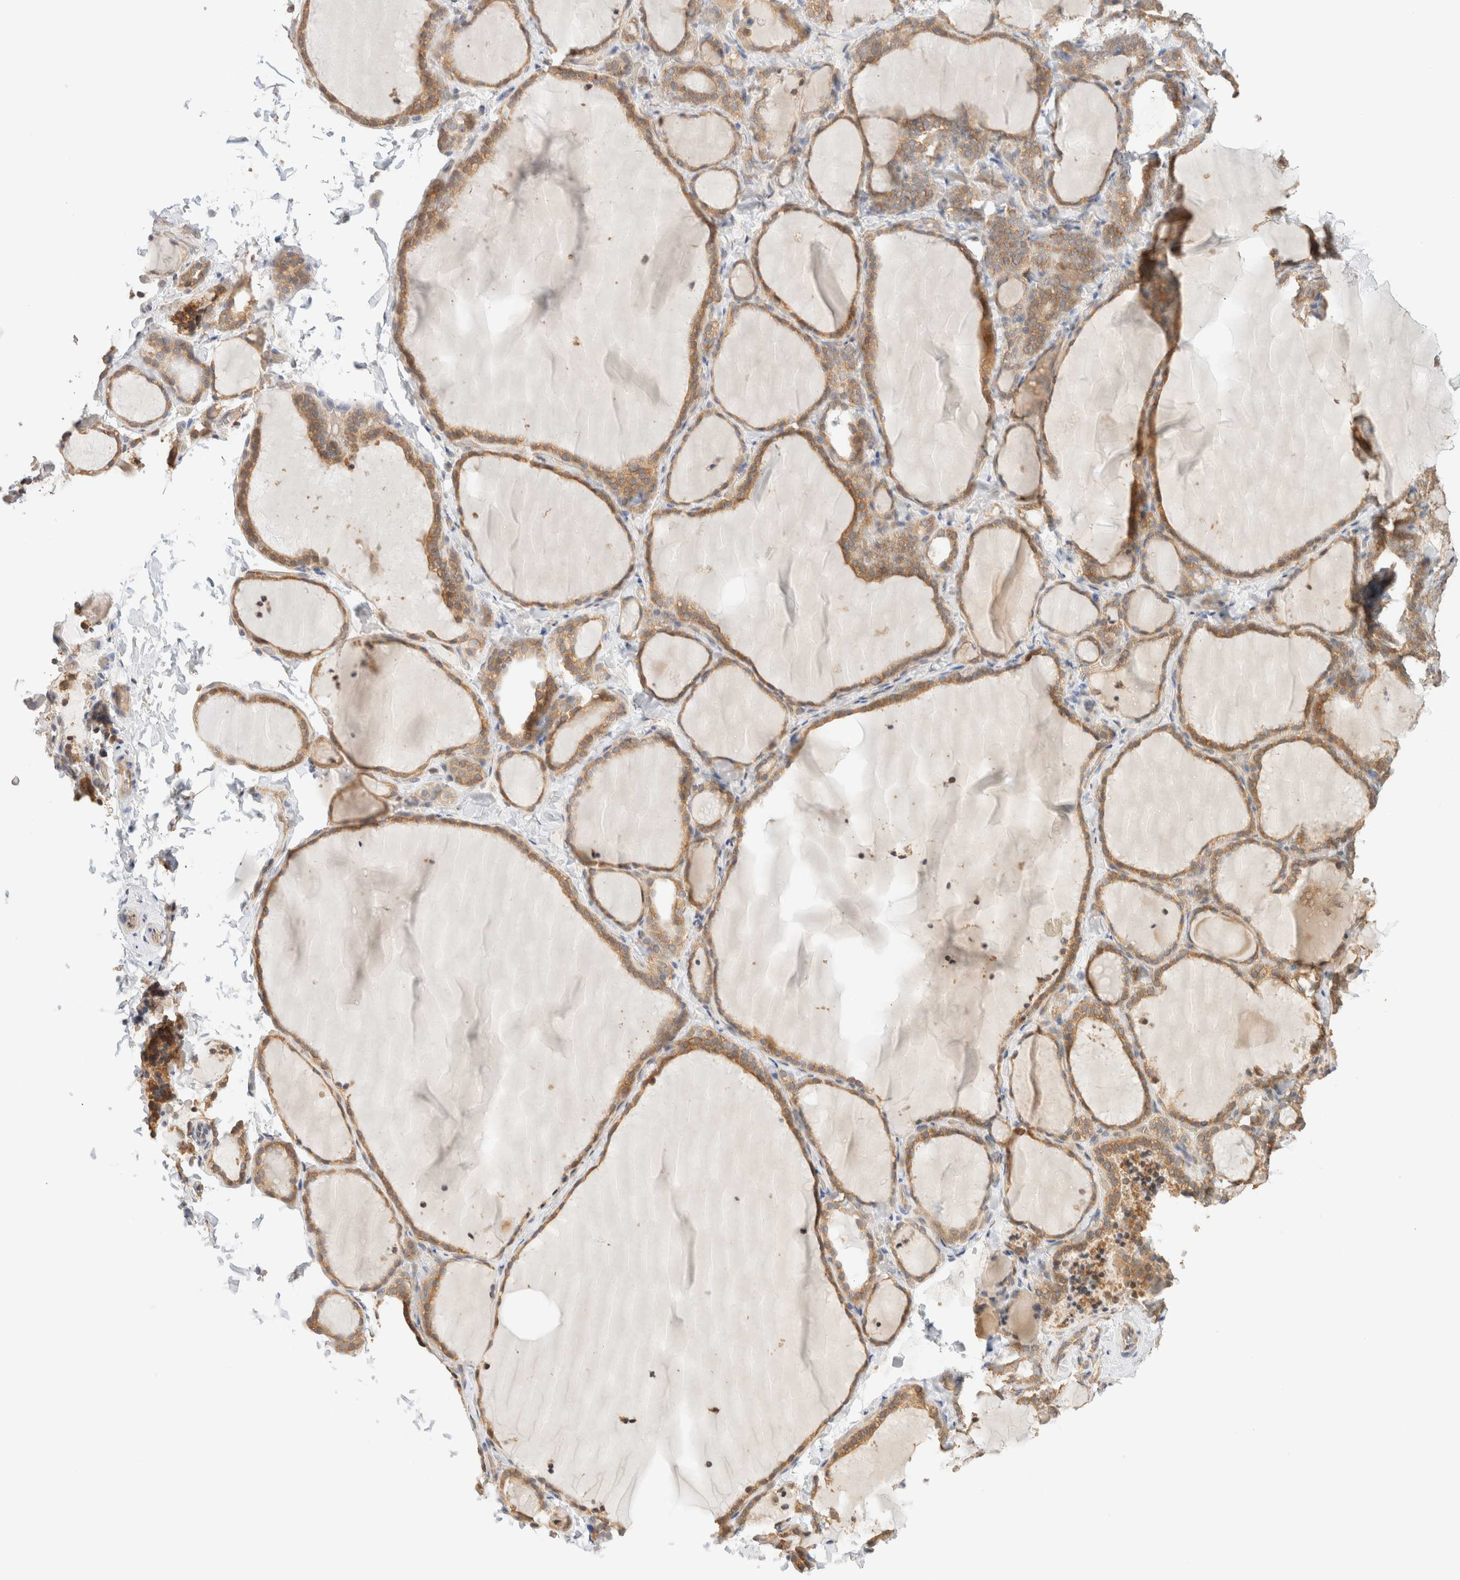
{"staining": {"intensity": "moderate", "quantity": ">75%", "location": "cytoplasmic/membranous"}, "tissue": "thyroid gland", "cell_type": "Glandular cells", "image_type": "normal", "snomed": [{"axis": "morphology", "description": "Normal tissue, NOS"}, {"axis": "topography", "description": "Thyroid gland"}], "caption": "Immunohistochemical staining of unremarkable human thyroid gland displays moderate cytoplasmic/membranous protein staining in approximately >75% of glandular cells.", "gene": "SYVN1", "patient": {"sex": "female", "age": 22}}